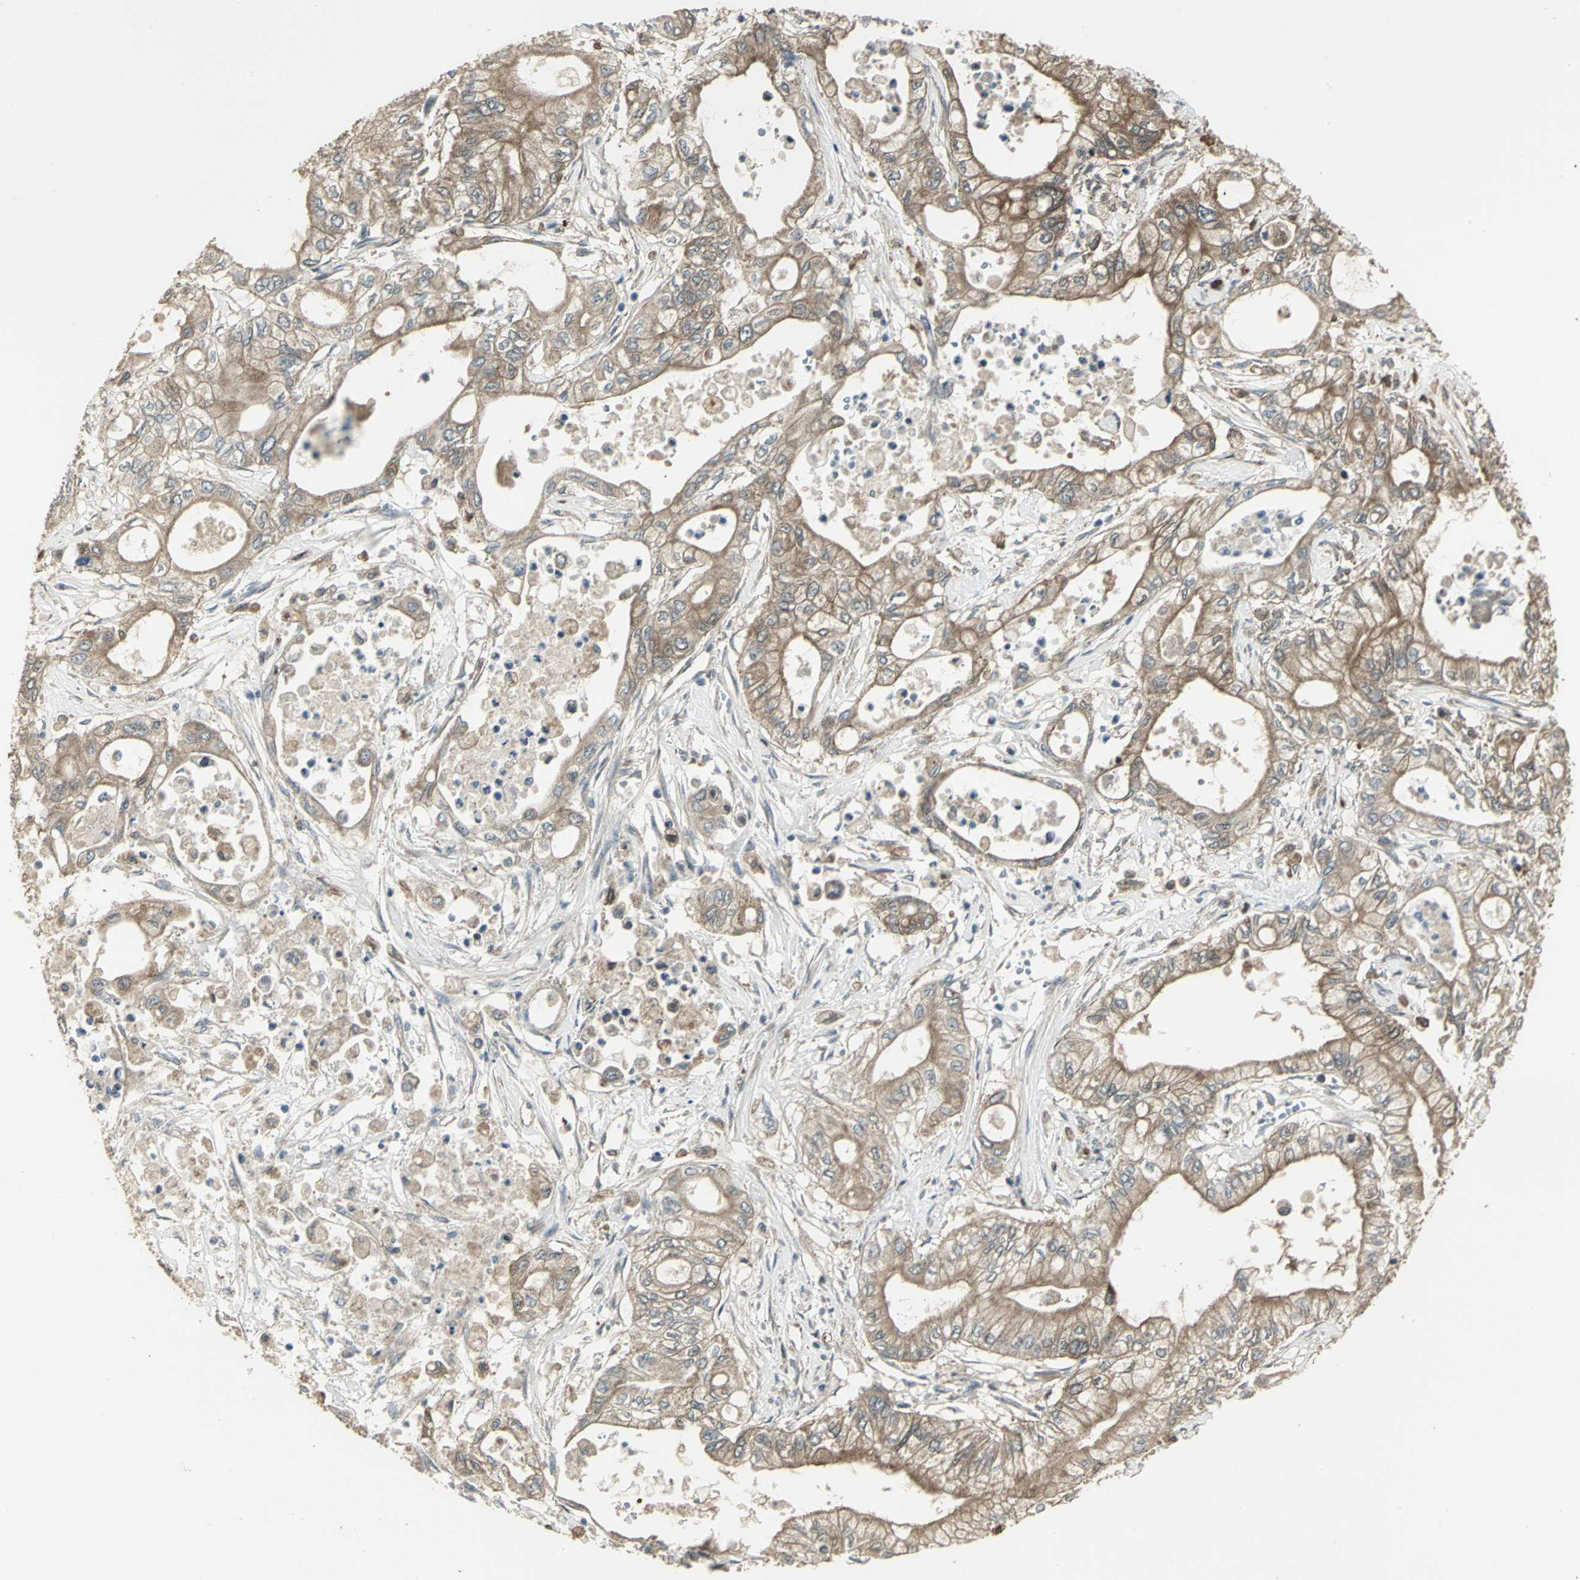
{"staining": {"intensity": "moderate", "quantity": ">75%", "location": "cytoplasmic/membranous"}, "tissue": "pancreatic cancer", "cell_type": "Tumor cells", "image_type": "cancer", "snomed": [{"axis": "morphology", "description": "Adenocarcinoma, NOS"}, {"axis": "topography", "description": "Pancreas"}], "caption": "Human pancreatic adenocarcinoma stained for a protein (brown) shows moderate cytoplasmic/membranous positive expression in approximately >75% of tumor cells.", "gene": "PRXL2B", "patient": {"sex": "male", "age": 79}}